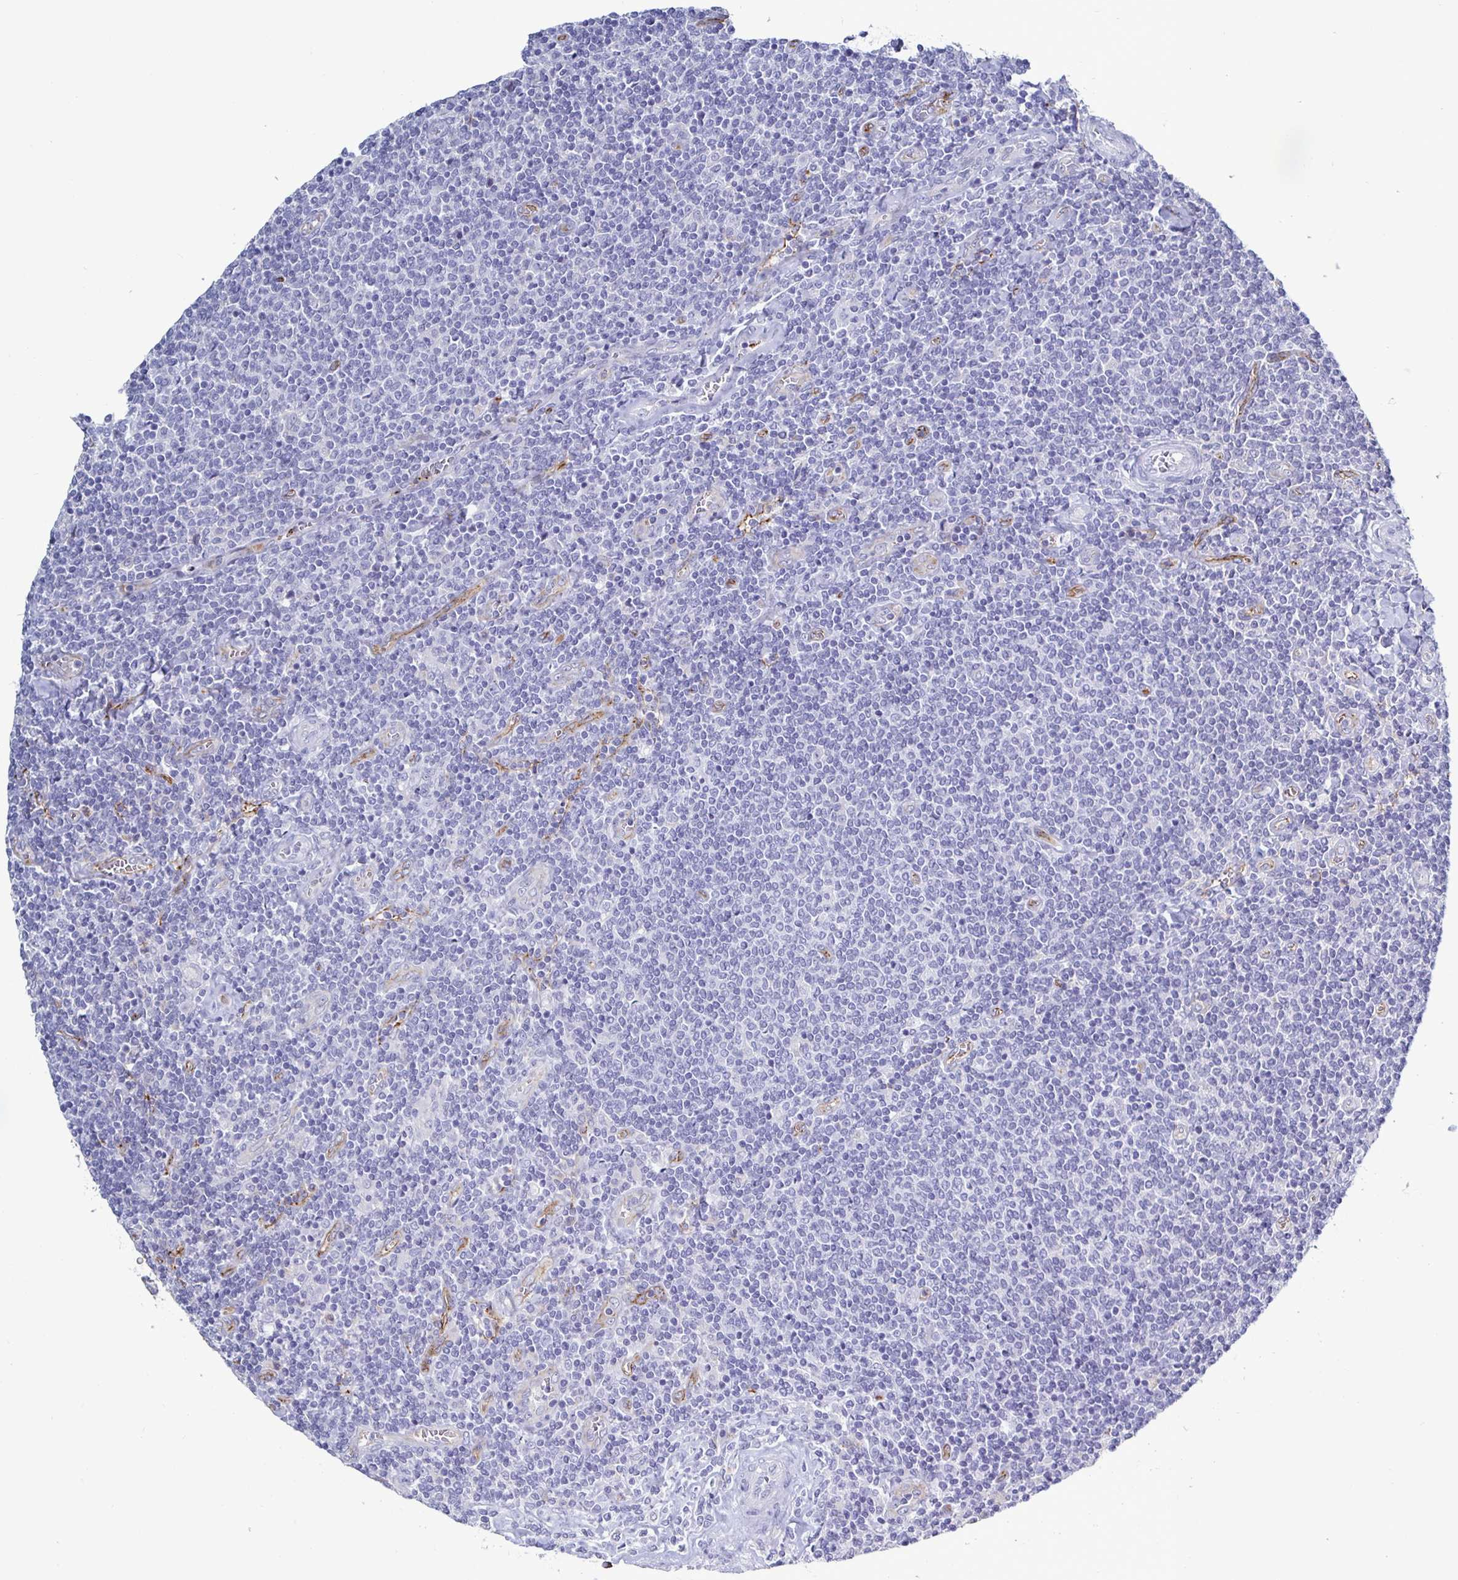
{"staining": {"intensity": "negative", "quantity": "none", "location": "none"}, "tissue": "lymphoma", "cell_type": "Tumor cells", "image_type": "cancer", "snomed": [{"axis": "morphology", "description": "Malignant lymphoma, non-Hodgkin's type, Low grade"}, {"axis": "topography", "description": "Lymph node"}], "caption": "The photomicrograph demonstrates no significant expression in tumor cells of low-grade malignant lymphoma, non-Hodgkin's type.", "gene": "ACSBG2", "patient": {"sex": "male", "age": 52}}